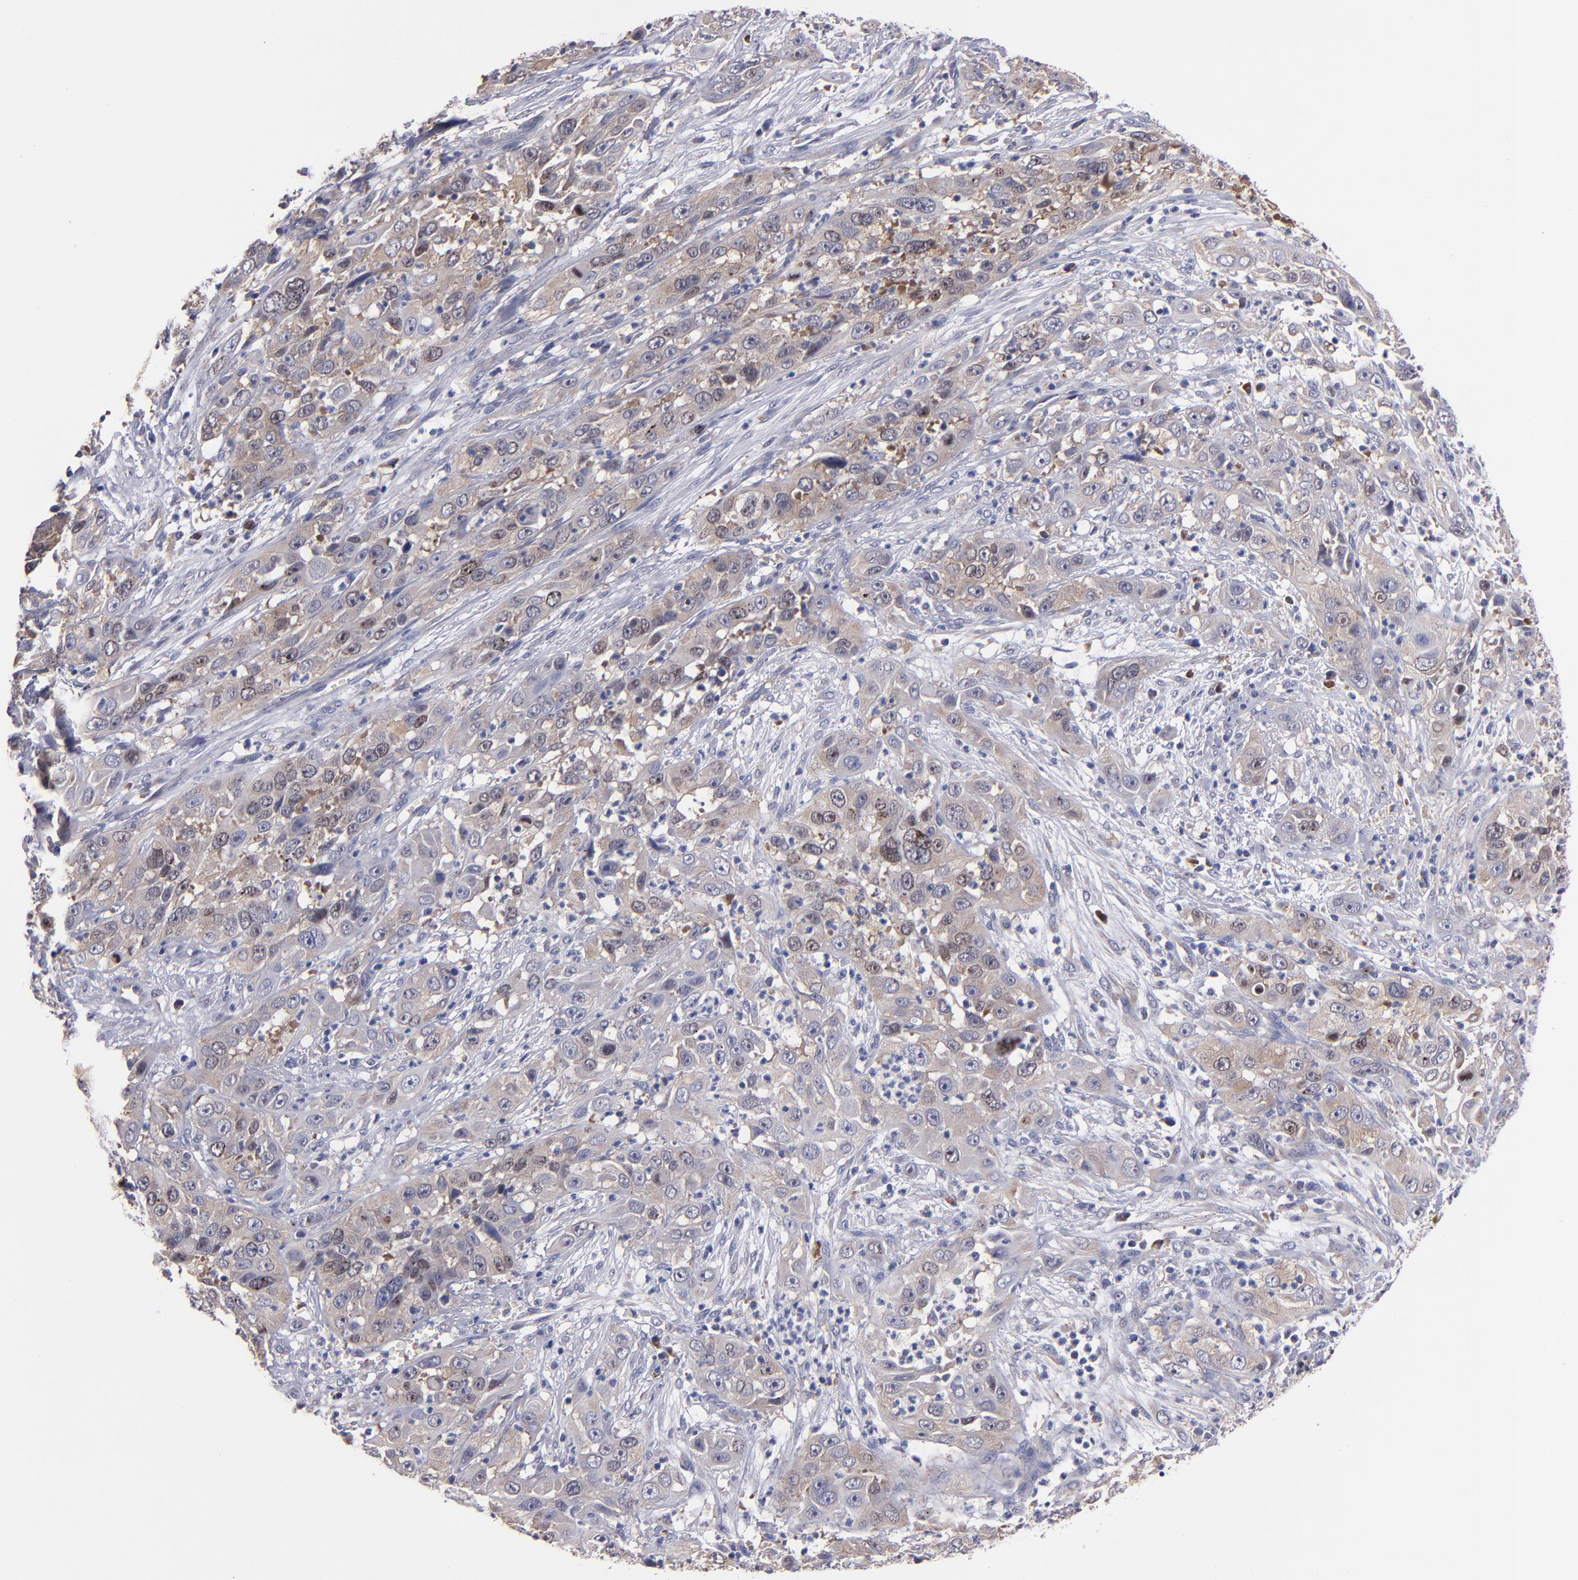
{"staining": {"intensity": "weak", "quantity": ">75%", "location": "cytoplasmic/membranous"}, "tissue": "cervical cancer", "cell_type": "Tumor cells", "image_type": "cancer", "snomed": [{"axis": "morphology", "description": "Squamous cell carcinoma, NOS"}, {"axis": "topography", "description": "Cervix"}], "caption": "An immunohistochemistry photomicrograph of tumor tissue is shown. Protein staining in brown highlights weak cytoplasmic/membranous positivity in squamous cell carcinoma (cervical) within tumor cells. (brown staining indicates protein expression, while blue staining denotes nuclei).", "gene": "EIF3L", "patient": {"sex": "female", "age": 32}}